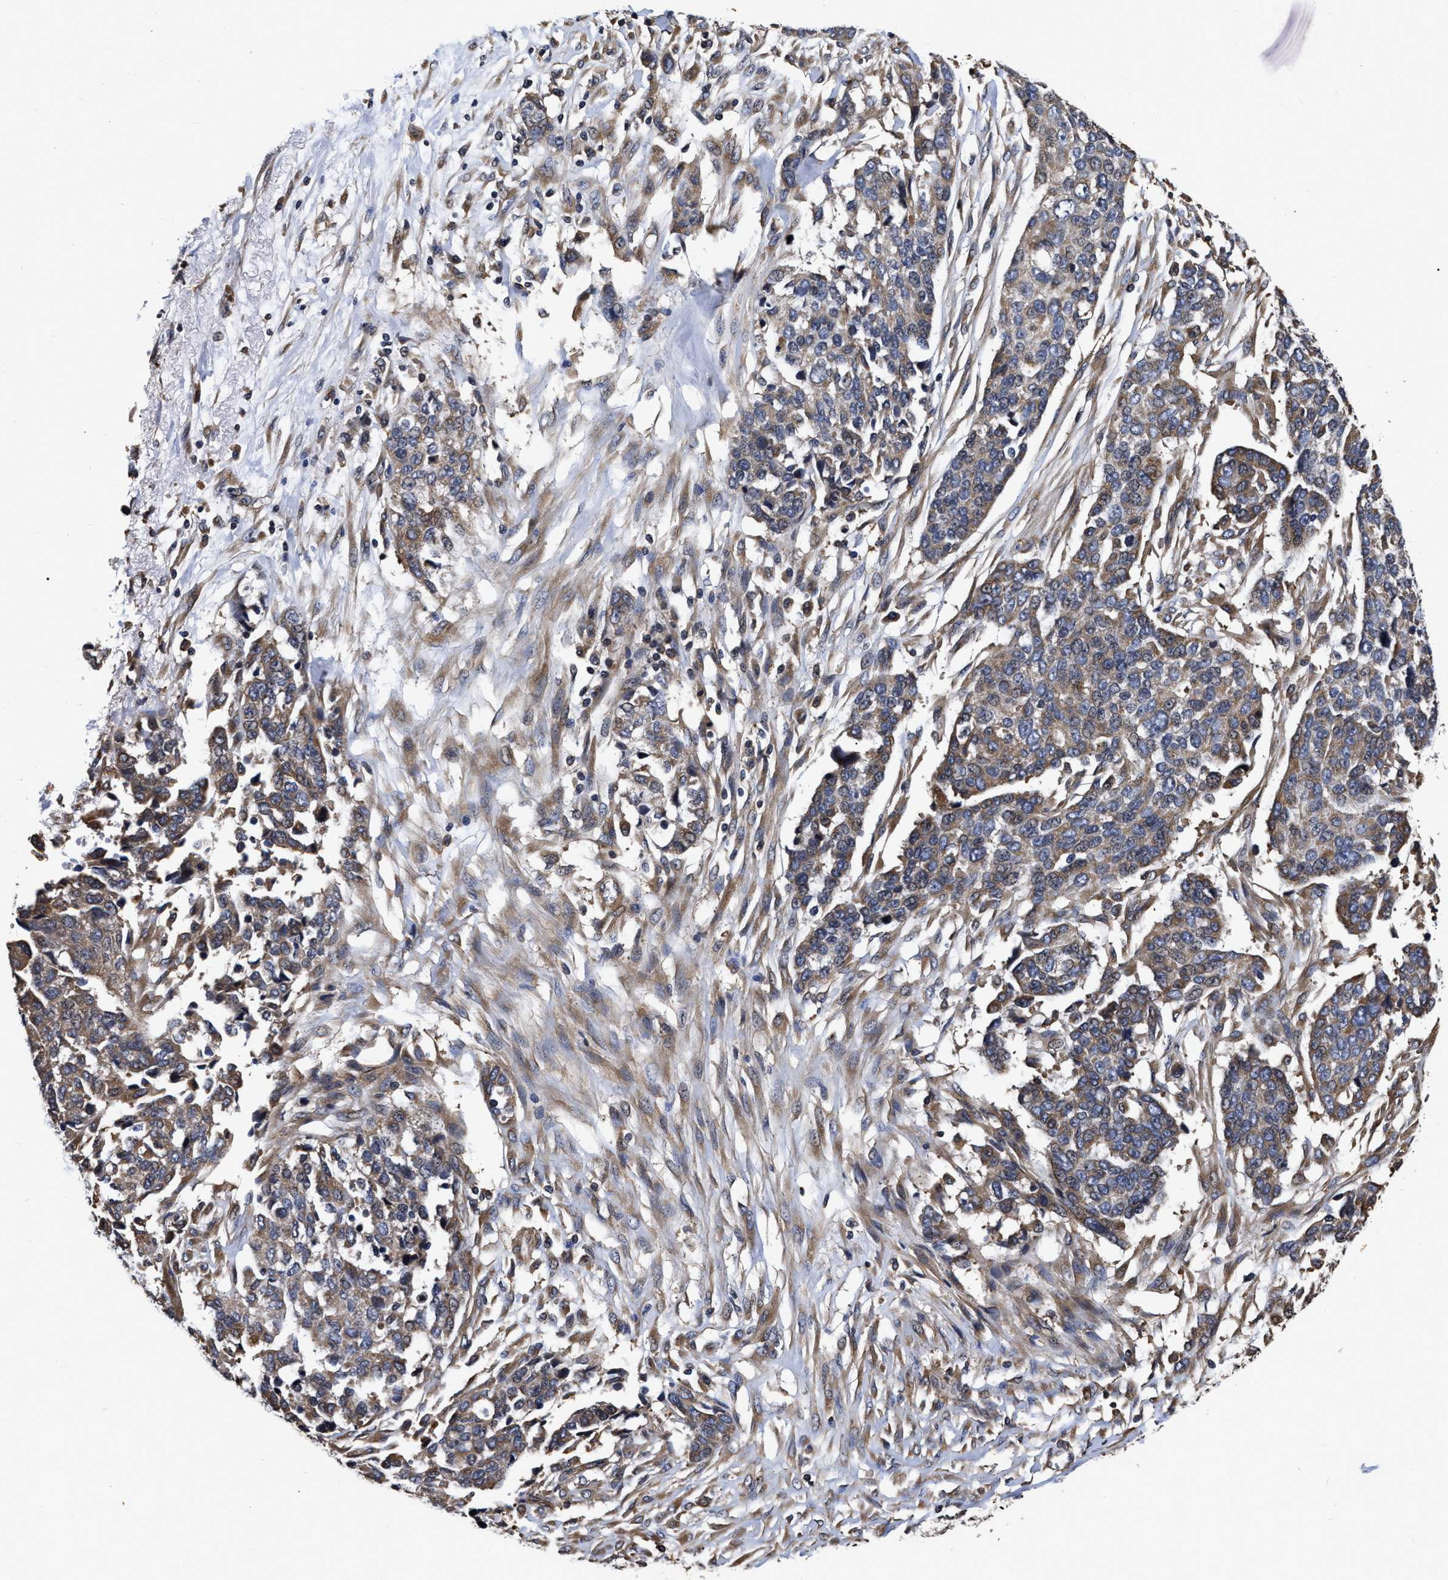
{"staining": {"intensity": "moderate", "quantity": ">75%", "location": "cytoplasmic/membranous"}, "tissue": "ovarian cancer", "cell_type": "Tumor cells", "image_type": "cancer", "snomed": [{"axis": "morphology", "description": "Cystadenocarcinoma, serous, NOS"}, {"axis": "topography", "description": "Ovary"}], "caption": "Human ovarian cancer stained with a brown dye exhibits moderate cytoplasmic/membranous positive positivity in approximately >75% of tumor cells.", "gene": "ABCG8", "patient": {"sex": "female", "age": 44}}